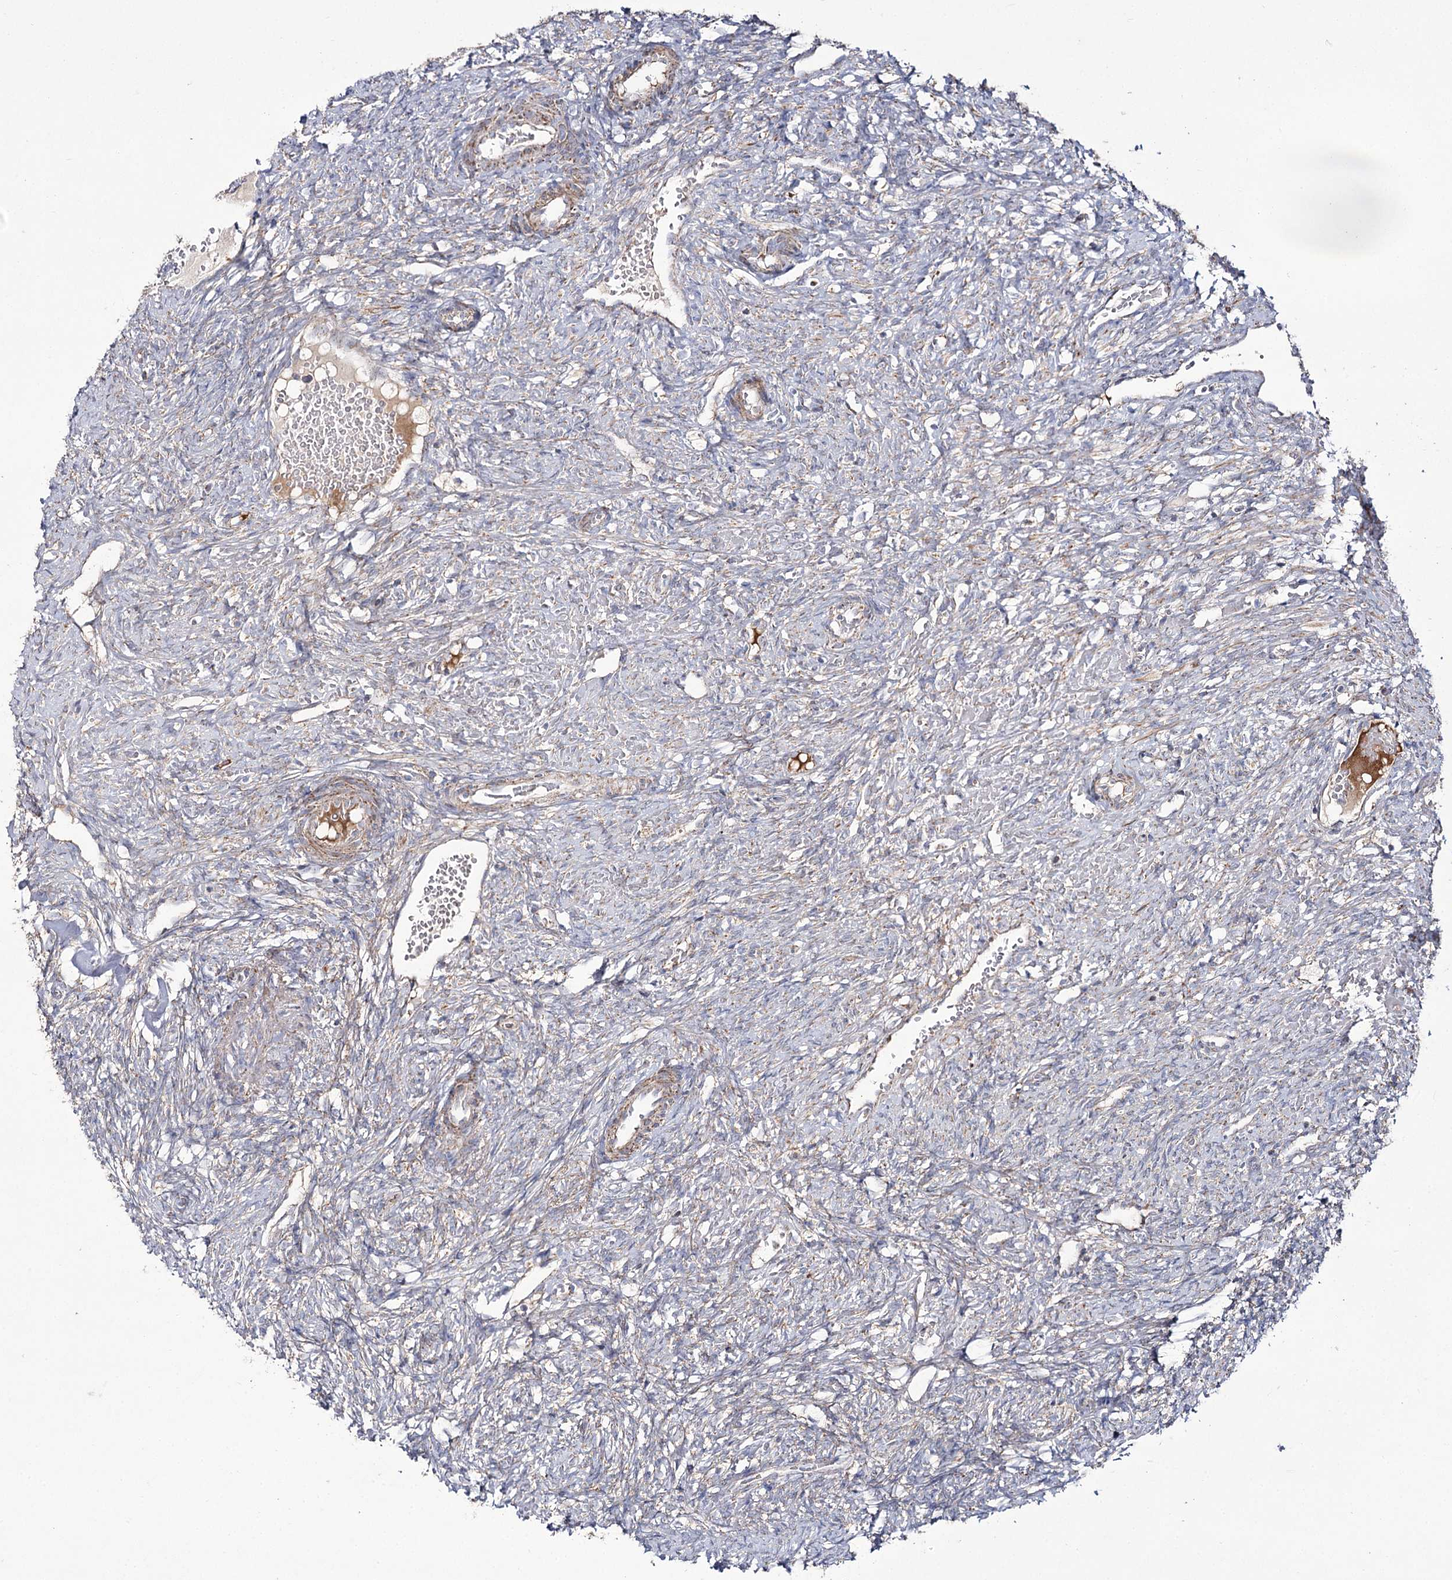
{"staining": {"intensity": "strong", "quantity": ">75%", "location": "cytoplasmic/membranous"}, "tissue": "ovary", "cell_type": "Follicle cells", "image_type": "normal", "snomed": [{"axis": "morphology", "description": "Normal tissue, NOS"}, {"axis": "topography", "description": "Ovary"}], "caption": "Human ovary stained with a brown dye demonstrates strong cytoplasmic/membranous positive expression in approximately >75% of follicle cells.", "gene": "NADK2", "patient": {"sex": "female", "age": 41}}